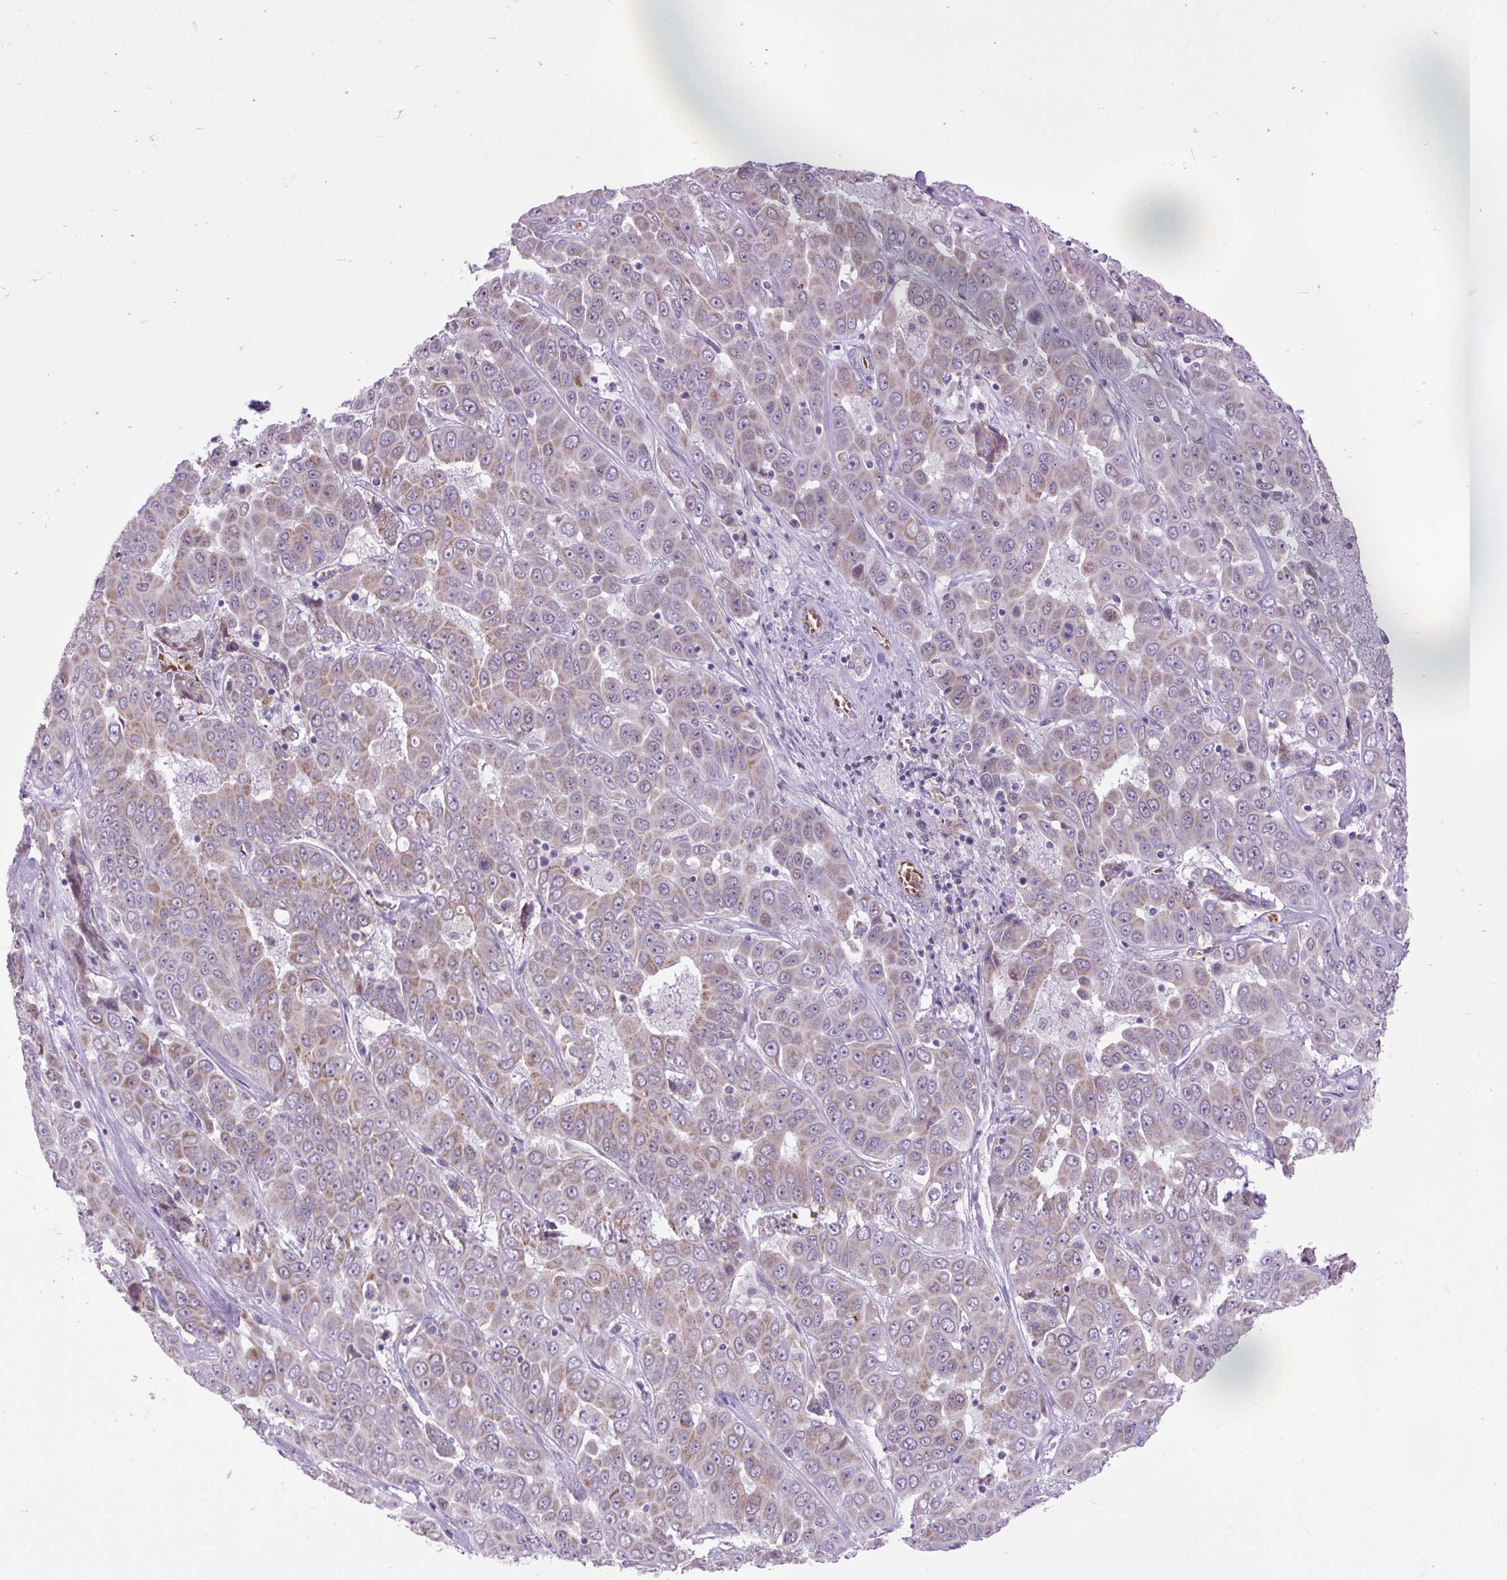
{"staining": {"intensity": "weak", "quantity": "25%-75%", "location": "cytoplasmic/membranous"}, "tissue": "liver cancer", "cell_type": "Tumor cells", "image_type": "cancer", "snomed": [{"axis": "morphology", "description": "Cholangiocarcinoma"}, {"axis": "topography", "description": "Liver"}], "caption": "This image exhibits IHC staining of cholangiocarcinoma (liver), with low weak cytoplasmic/membranous staining in about 25%-75% of tumor cells.", "gene": "SCO2", "patient": {"sex": "female", "age": 52}}